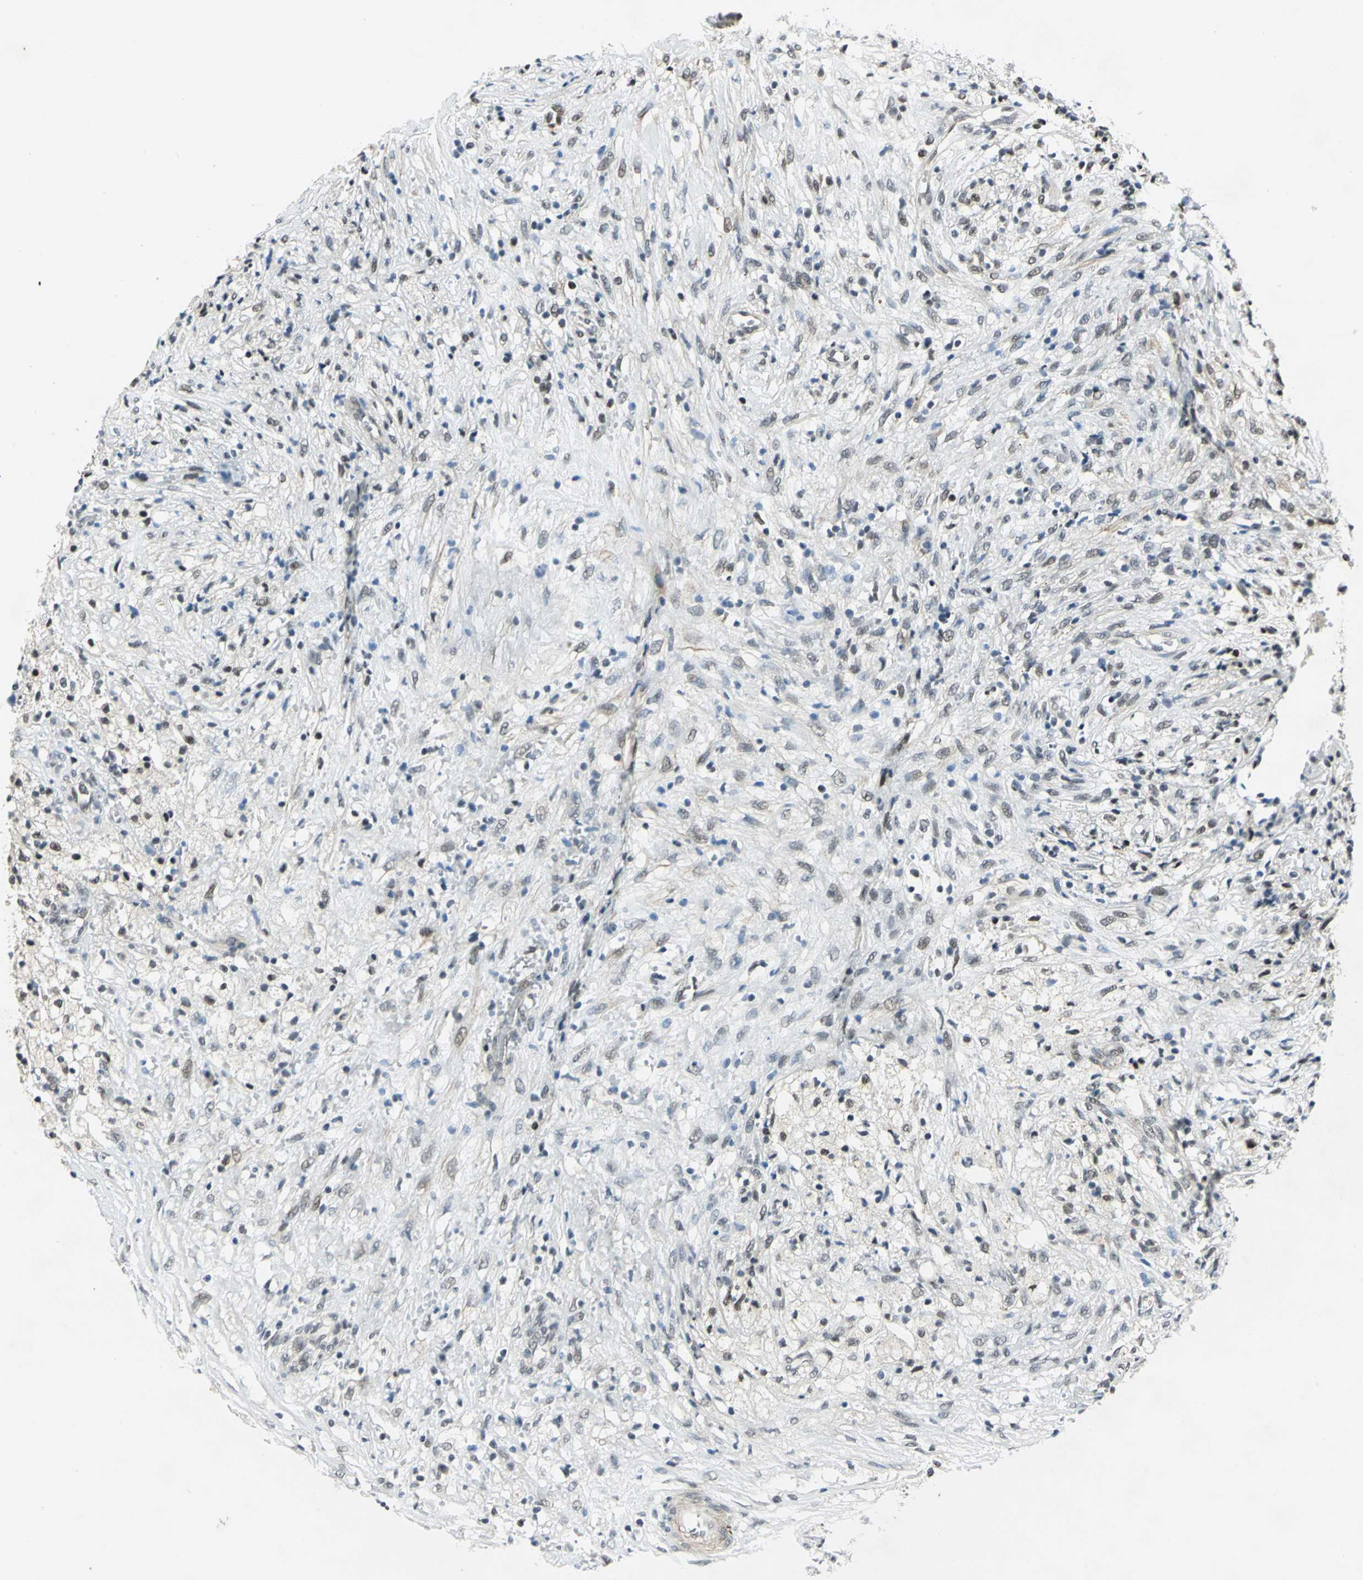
{"staining": {"intensity": "weak", "quantity": "<25%", "location": "nuclear"}, "tissue": "ovarian cancer", "cell_type": "Tumor cells", "image_type": "cancer", "snomed": [{"axis": "morphology", "description": "Carcinoma, endometroid"}, {"axis": "topography", "description": "Ovary"}], "caption": "Immunohistochemistry of ovarian endometroid carcinoma exhibits no staining in tumor cells. Brightfield microscopy of IHC stained with DAB (brown) and hematoxylin (blue), captured at high magnification.", "gene": "MTA1", "patient": {"sex": "female", "age": 42}}